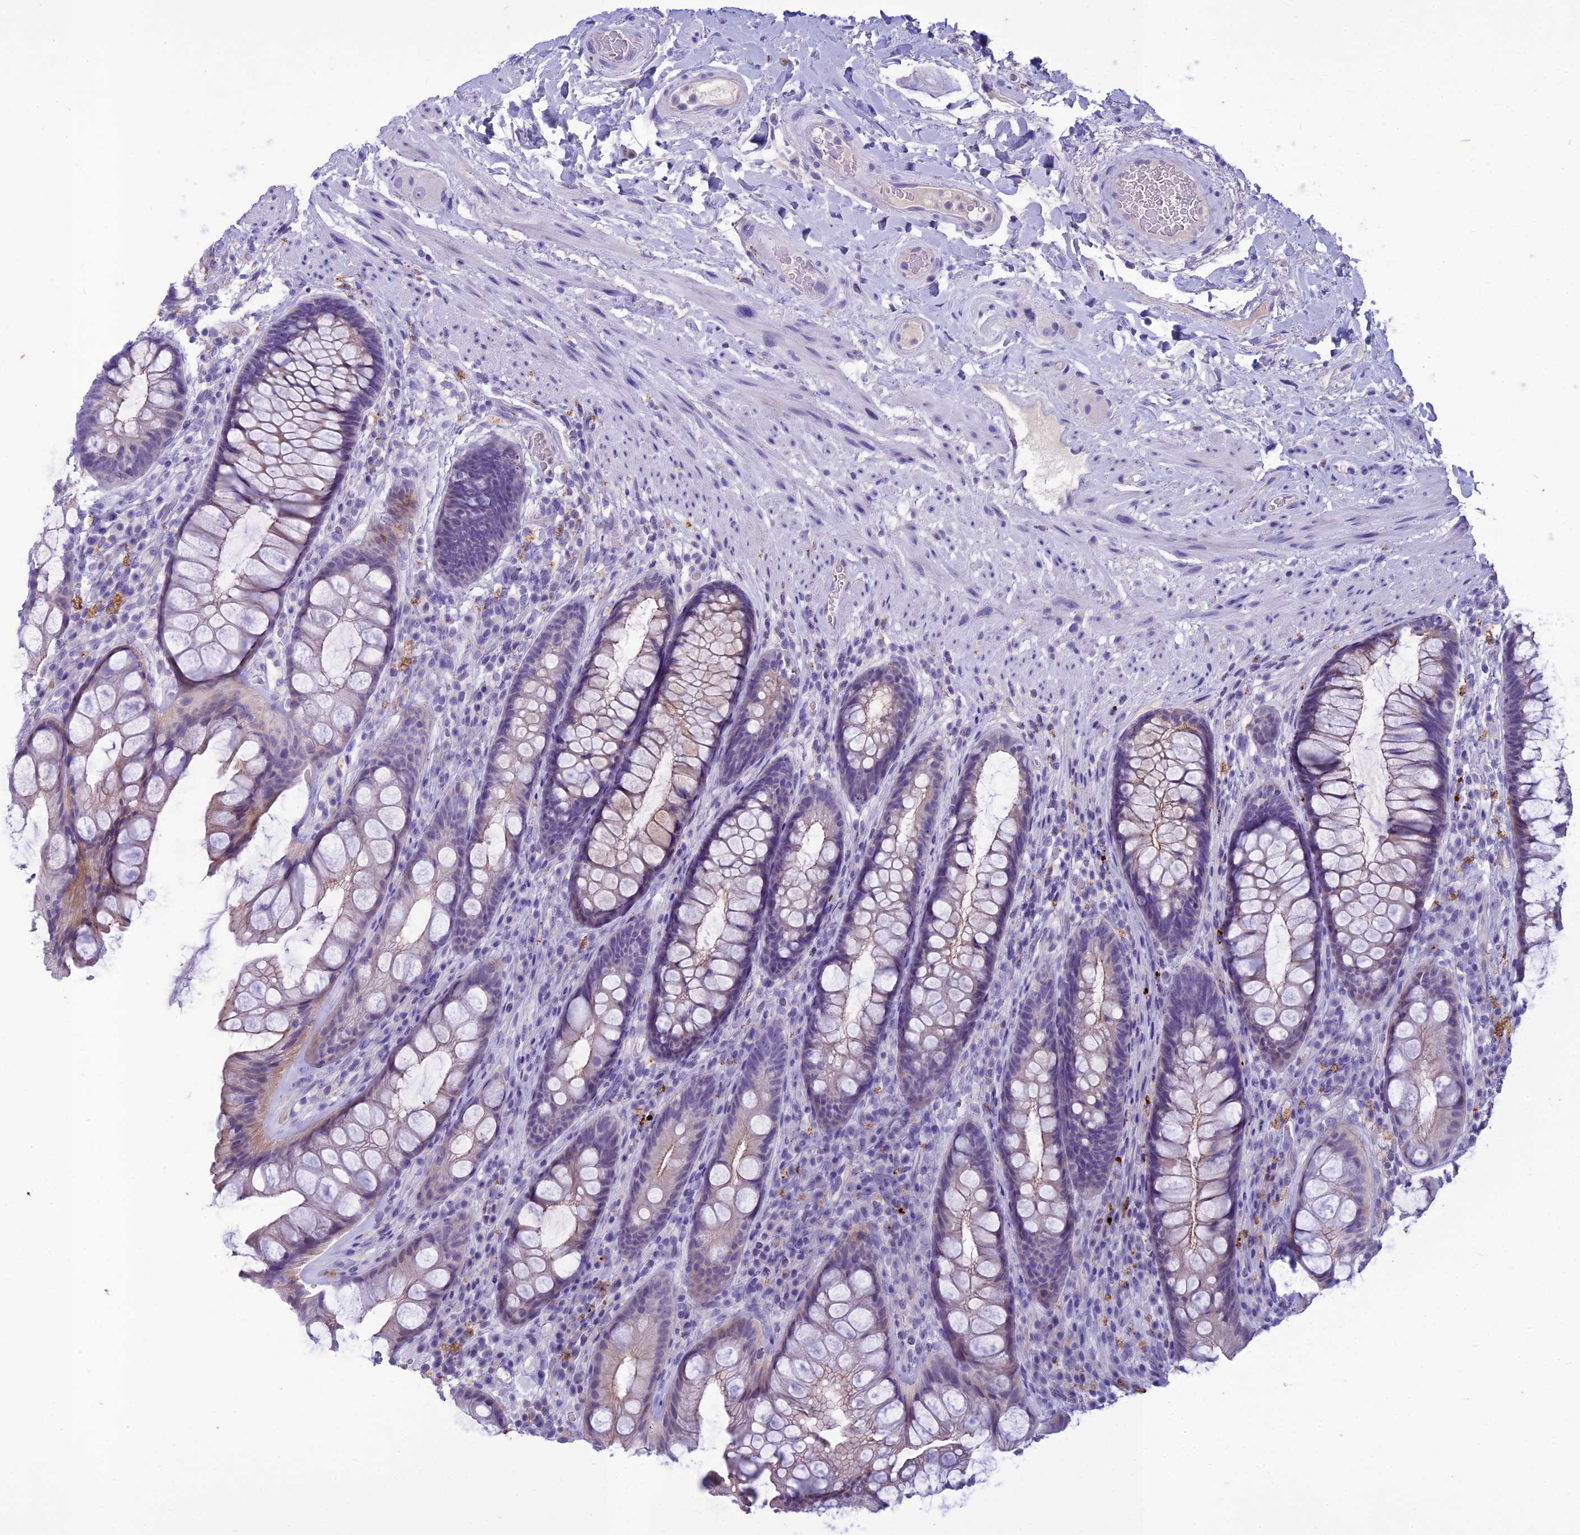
{"staining": {"intensity": "weak", "quantity": "<25%", "location": "cytoplasmic/membranous"}, "tissue": "rectum", "cell_type": "Glandular cells", "image_type": "normal", "snomed": [{"axis": "morphology", "description": "Normal tissue, NOS"}, {"axis": "topography", "description": "Rectum"}], "caption": "Protein analysis of benign rectum demonstrates no significant expression in glandular cells.", "gene": "IFT172", "patient": {"sex": "male", "age": 74}}